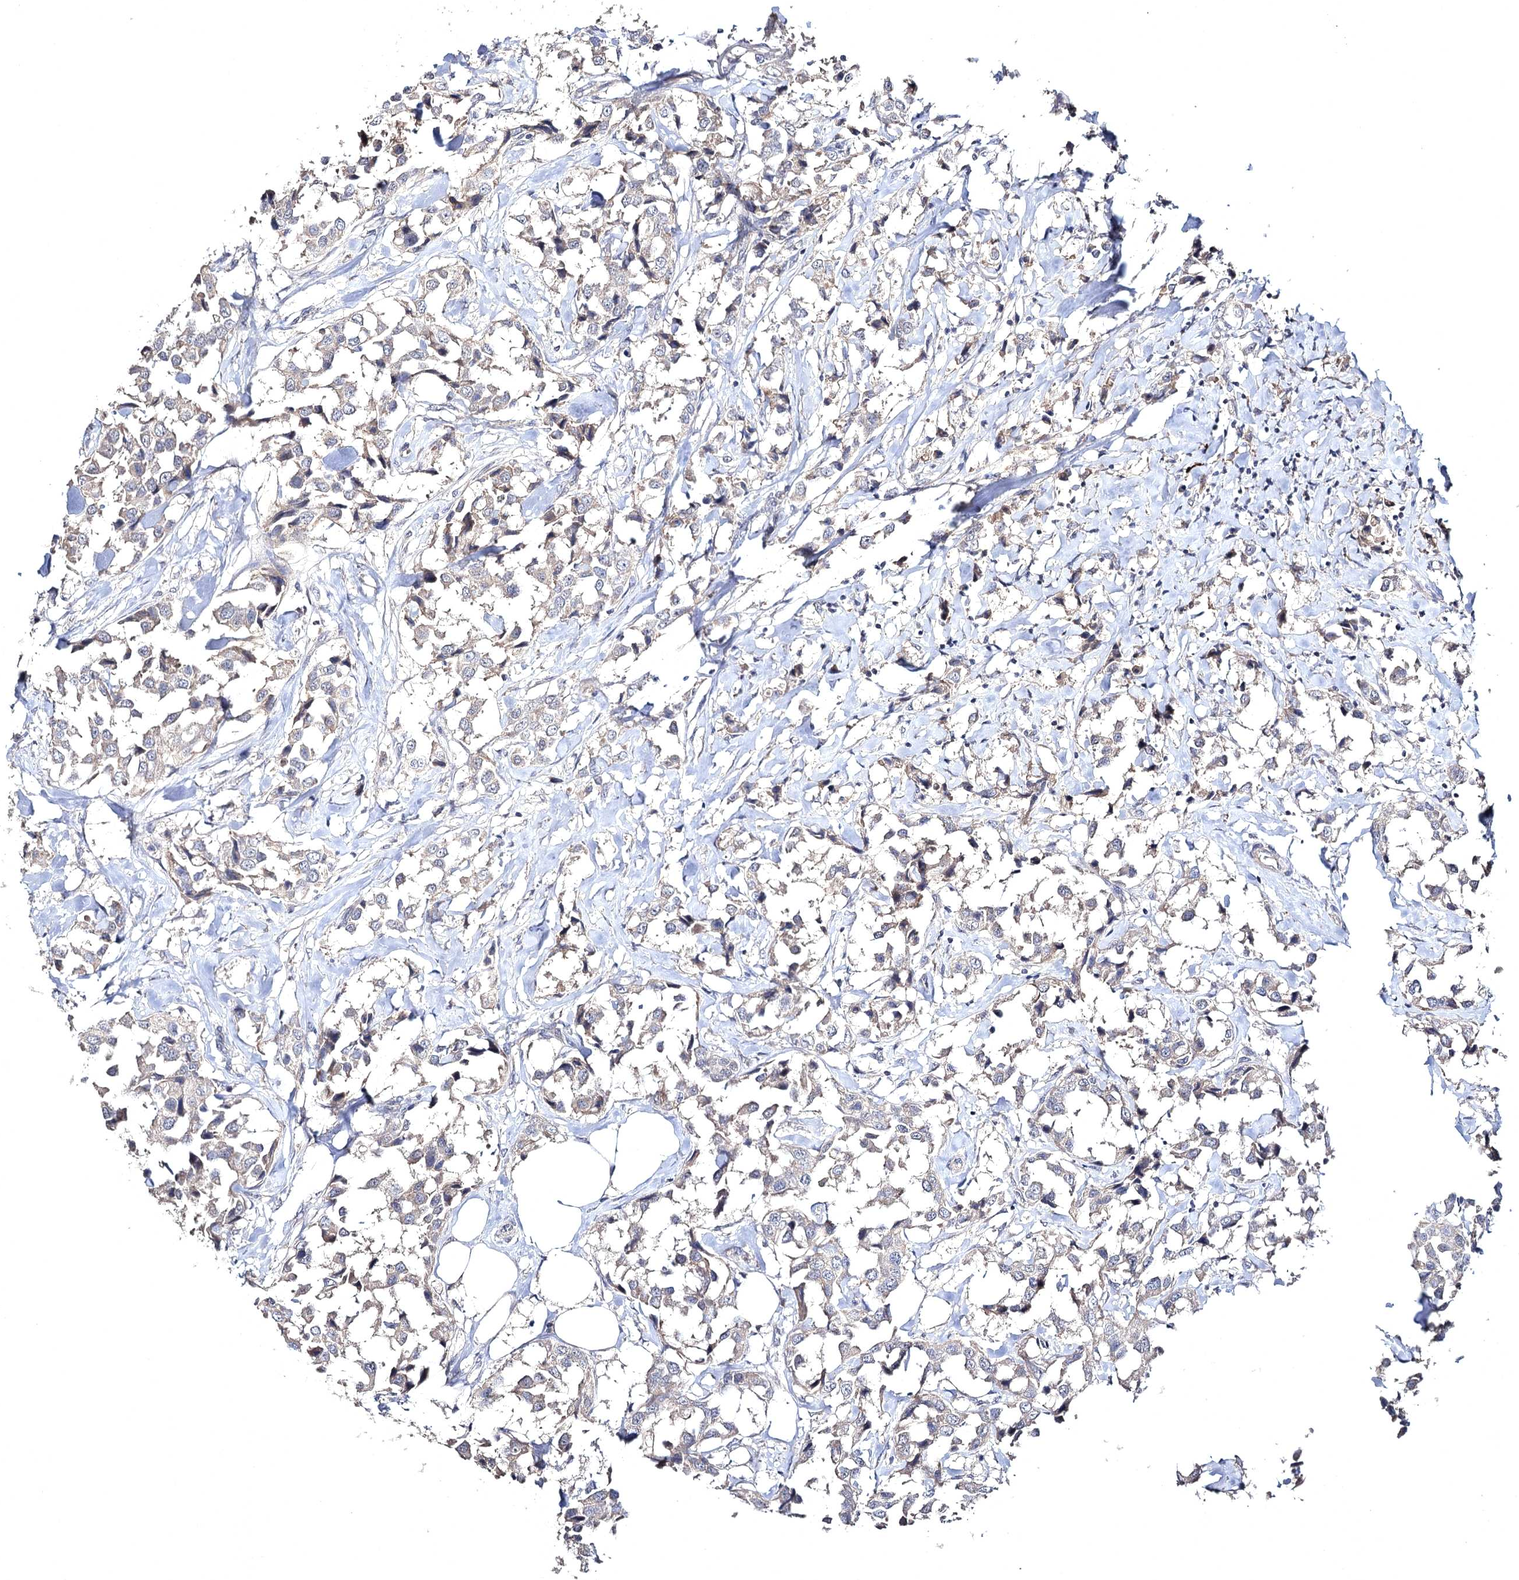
{"staining": {"intensity": "negative", "quantity": "none", "location": "none"}, "tissue": "breast cancer", "cell_type": "Tumor cells", "image_type": "cancer", "snomed": [{"axis": "morphology", "description": "Duct carcinoma"}, {"axis": "topography", "description": "Breast"}], "caption": "Tumor cells are negative for brown protein staining in intraductal carcinoma (breast).", "gene": "SEMA4G", "patient": {"sex": "female", "age": 80}}